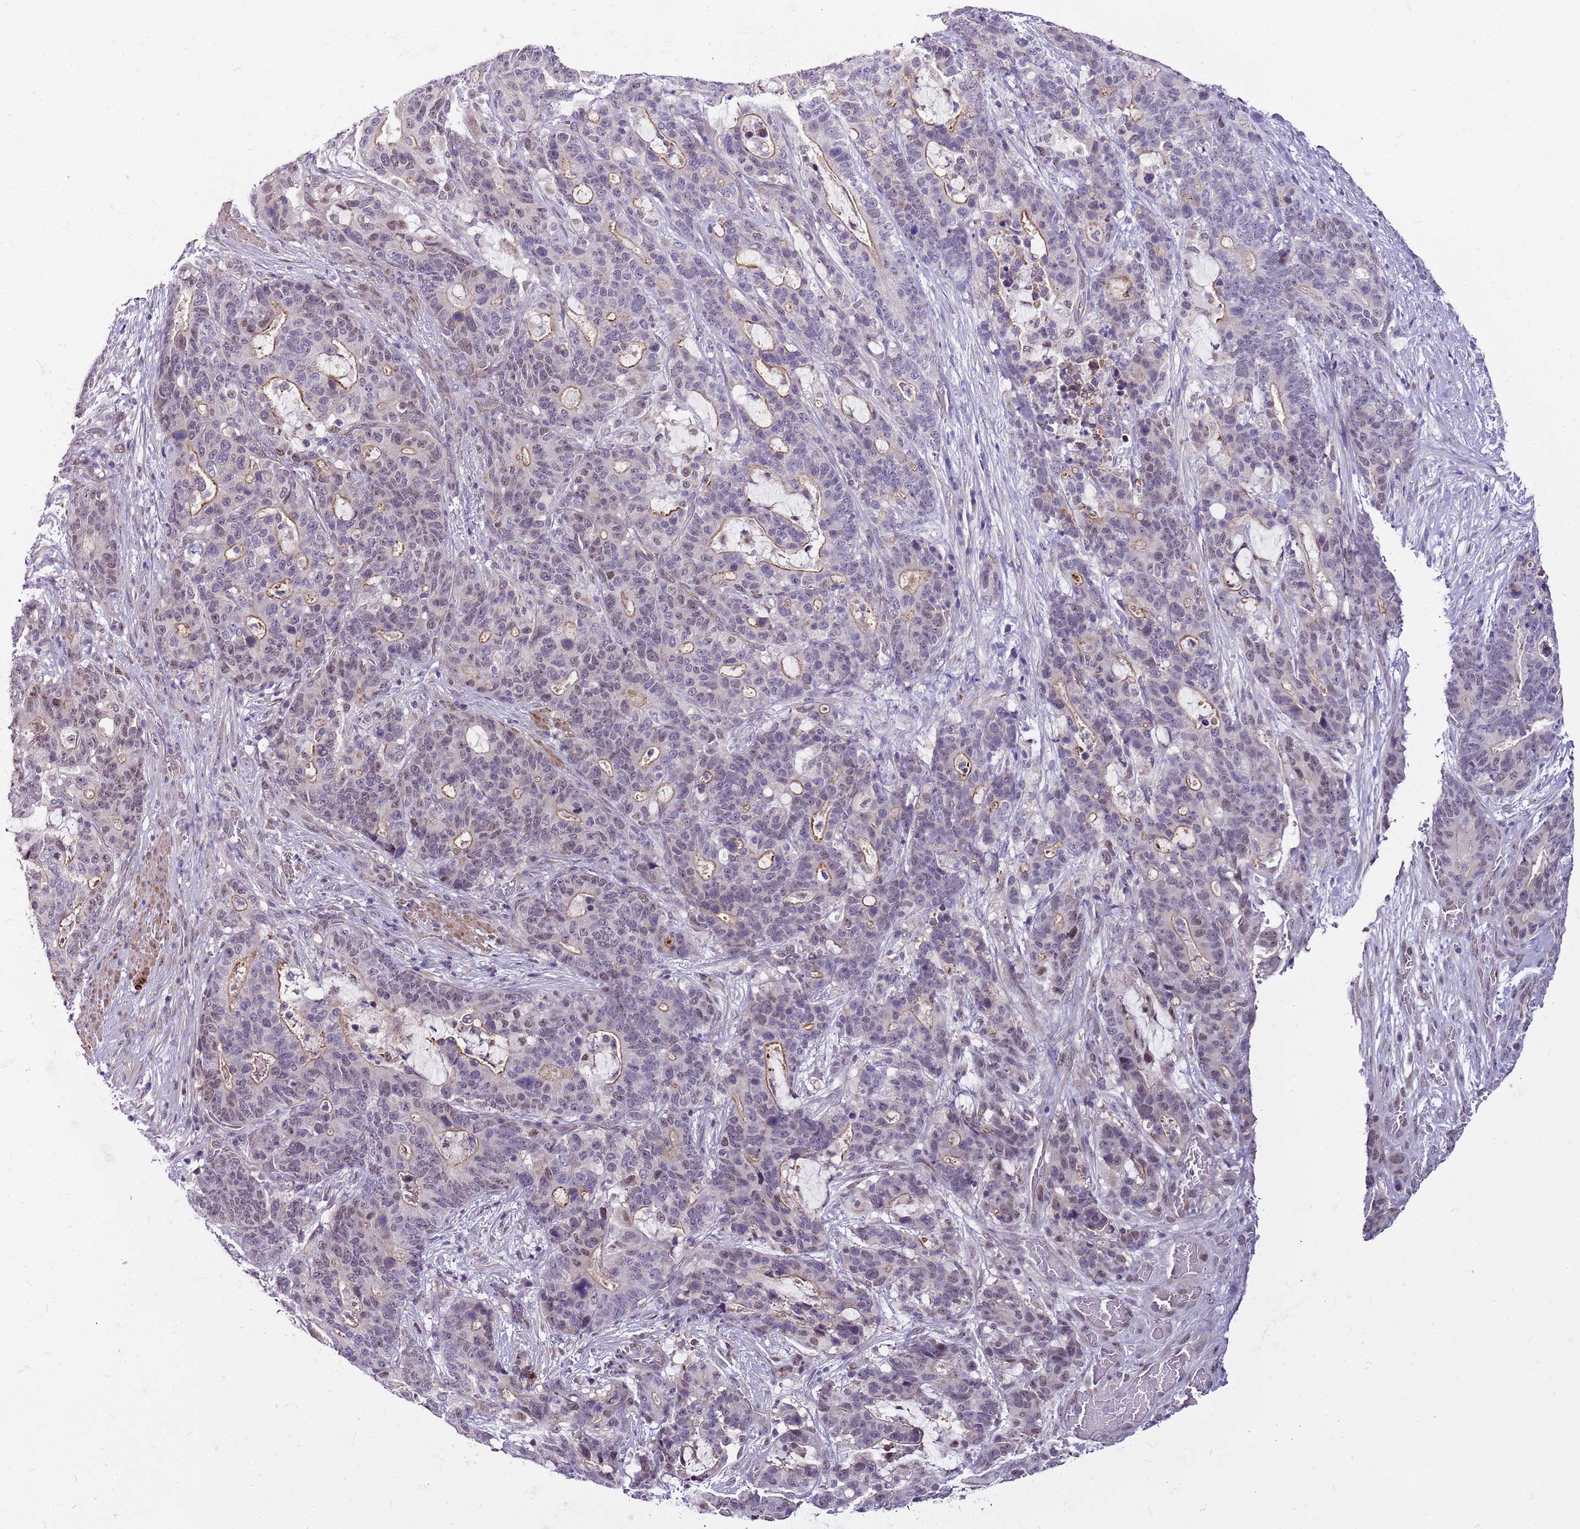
{"staining": {"intensity": "weak", "quantity": "<25%", "location": "nuclear"}, "tissue": "stomach cancer", "cell_type": "Tumor cells", "image_type": "cancer", "snomed": [{"axis": "morphology", "description": "Normal tissue, NOS"}, {"axis": "morphology", "description": "Adenocarcinoma, NOS"}, {"axis": "topography", "description": "Stomach"}], "caption": "Immunohistochemistry of human adenocarcinoma (stomach) demonstrates no staining in tumor cells. Nuclei are stained in blue.", "gene": "POLE3", "patient": {"sex": "female", "age": 64}}